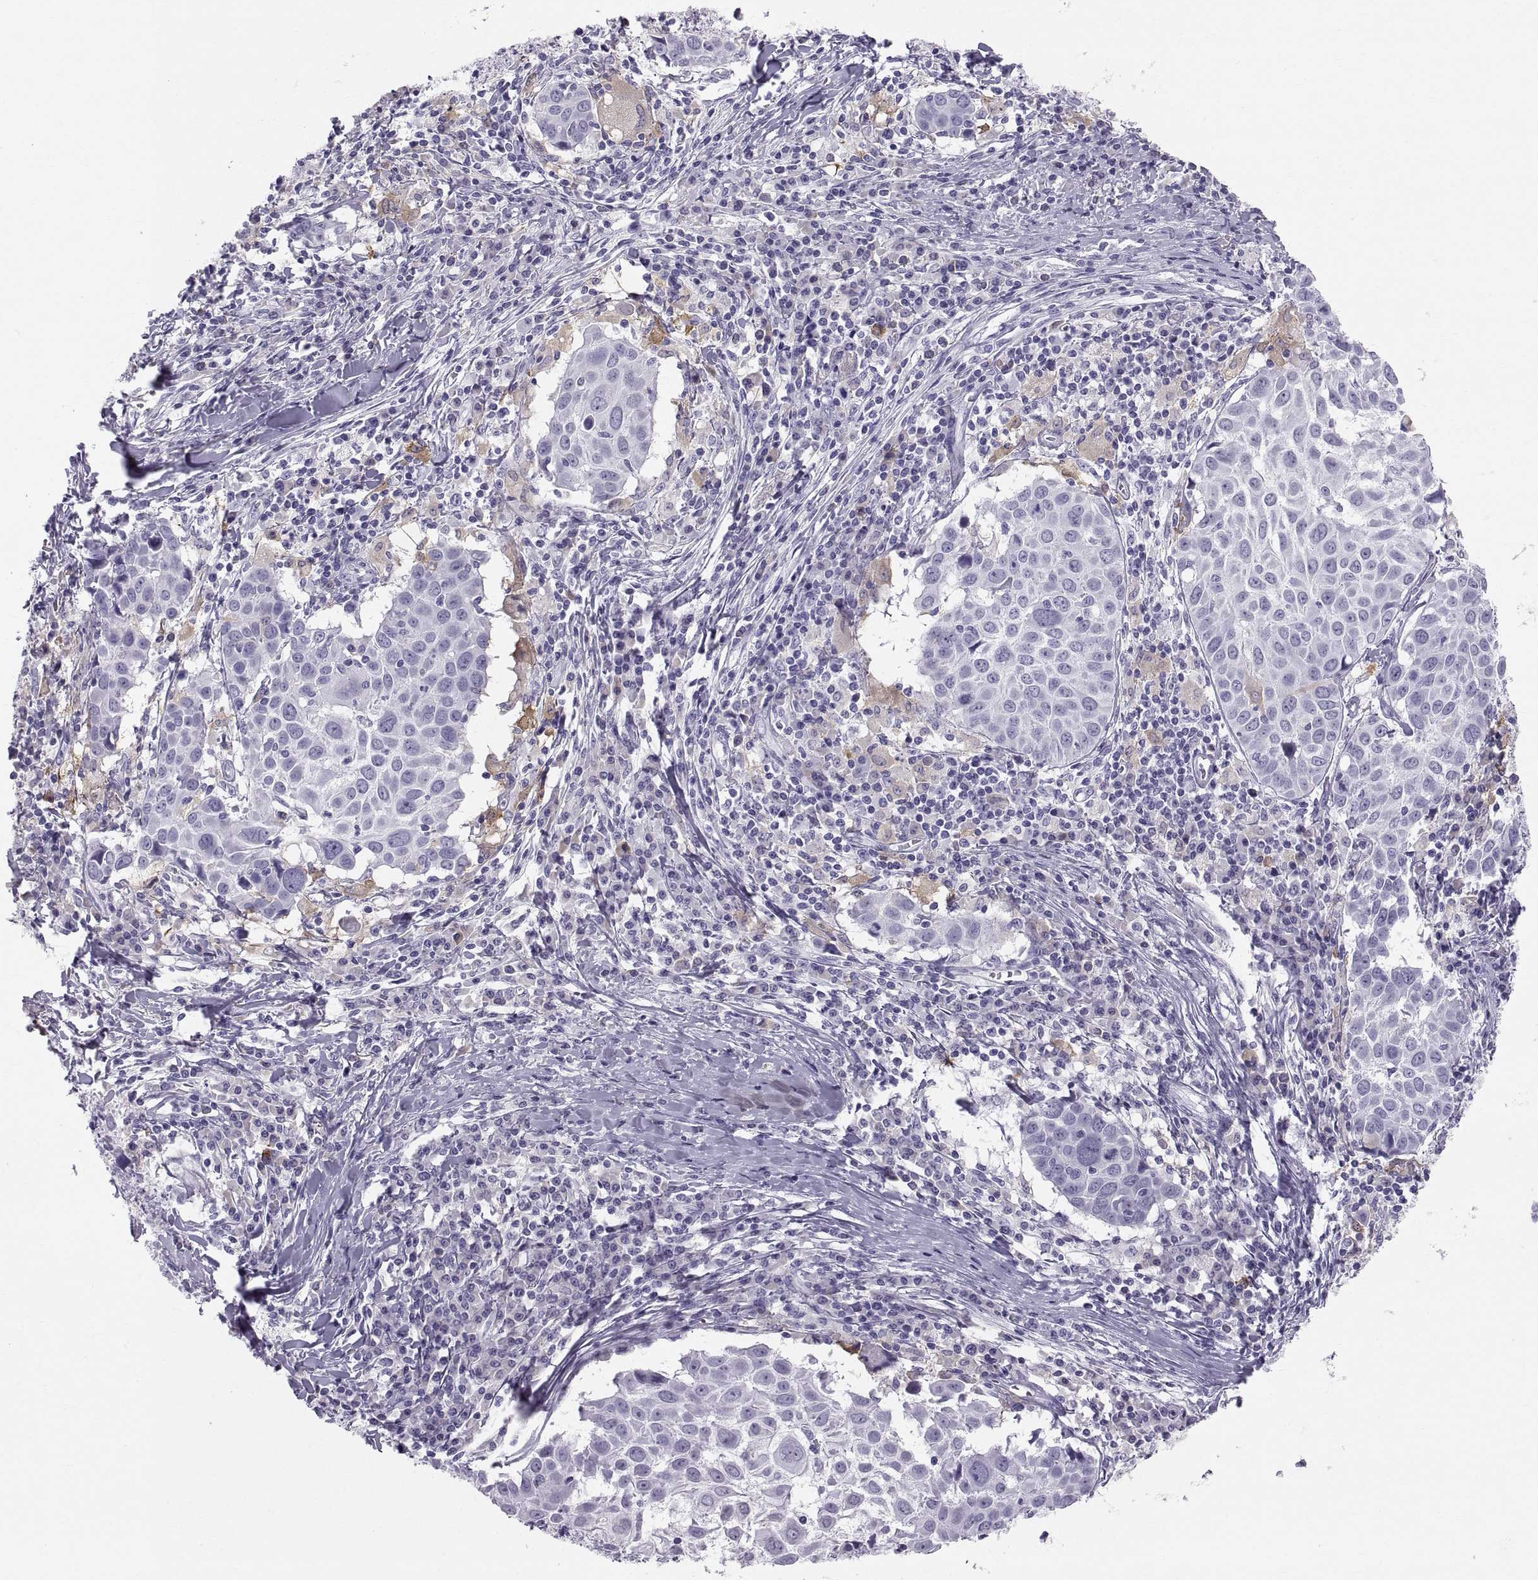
{"staining": {"intensity": "negative", "quantity": "none", "location": "none"}, "tissue": "lung cancer", "cell_type": "Tumor cells", "image_type": "cancer", "snomed": [{"axis": "morphology", "description": "Squamous cell carcinoma, NOS"}, {"axis": "topography", "description": "Lung"}], "caption": "DAB immunohistochemical staining of human squamous cell carcinoma (lung) demonstrates no significant expression in tumor cells.", "gene": "SLC22A6", "patient": {"sex": "male", "age": 57}}